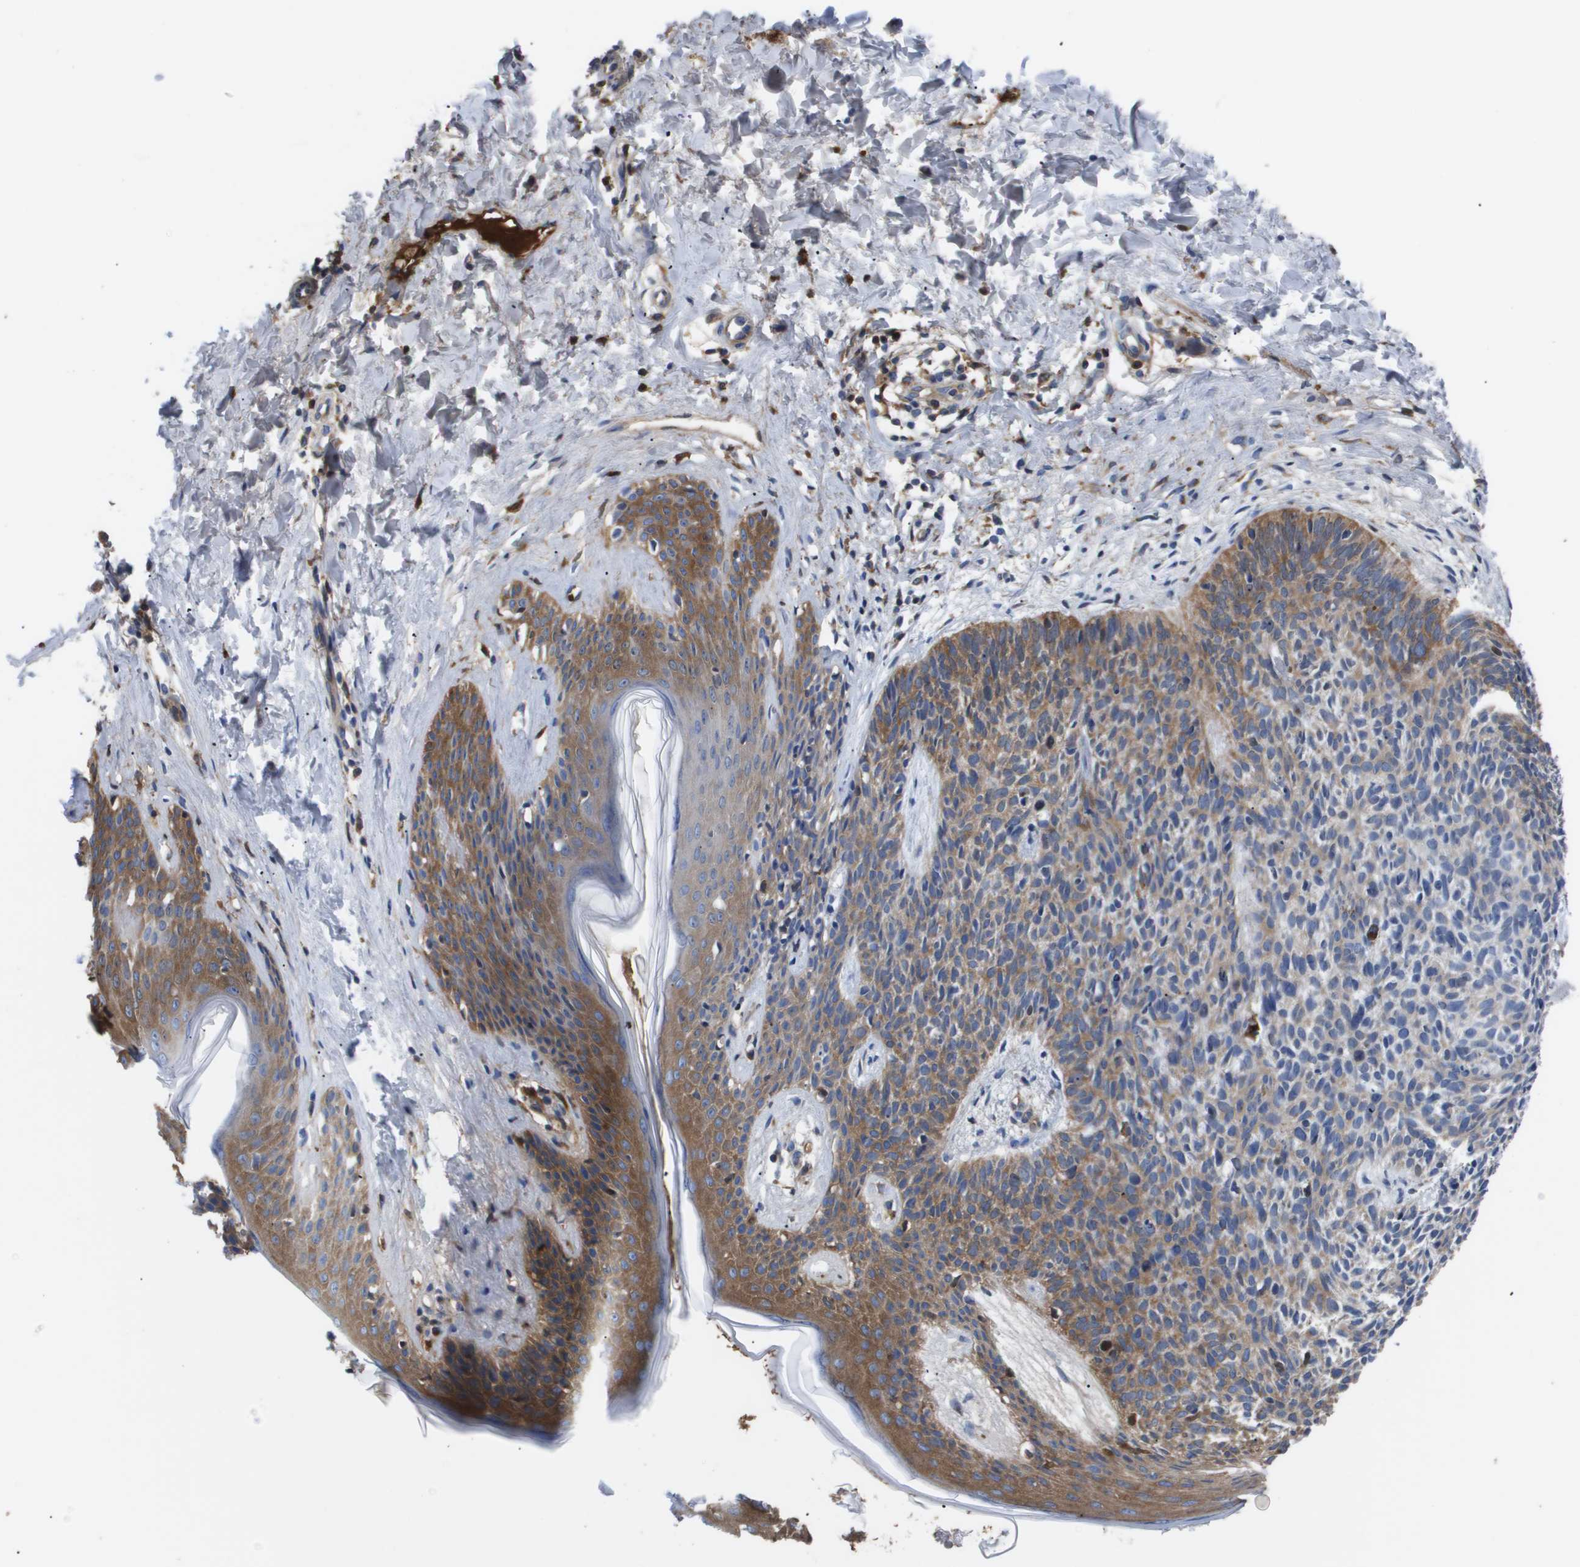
{"staining": {"intensity": "moderate", "quantity": "25%-75%", "location": "cytoplasmic/membranous"}, "tissue": "skin cancer", "cell_type": "Tumor cells", "image_type": "cancer", "snomed": [{"axis": "morphology", "description": "Basal cell carcinoma"}, {"axis": "topography", "description": "Skin"}], "caption": "This histopathology image reveals immunohistochemistry (IHC) staining of human skin cancer (basal cell carcinoma), with medium moderate cytoplasmic/membranous staining in about 25%-75% of tumor cells.", "gene": "SERPINA6", "patient": {"sex": "male", "age": 60}}